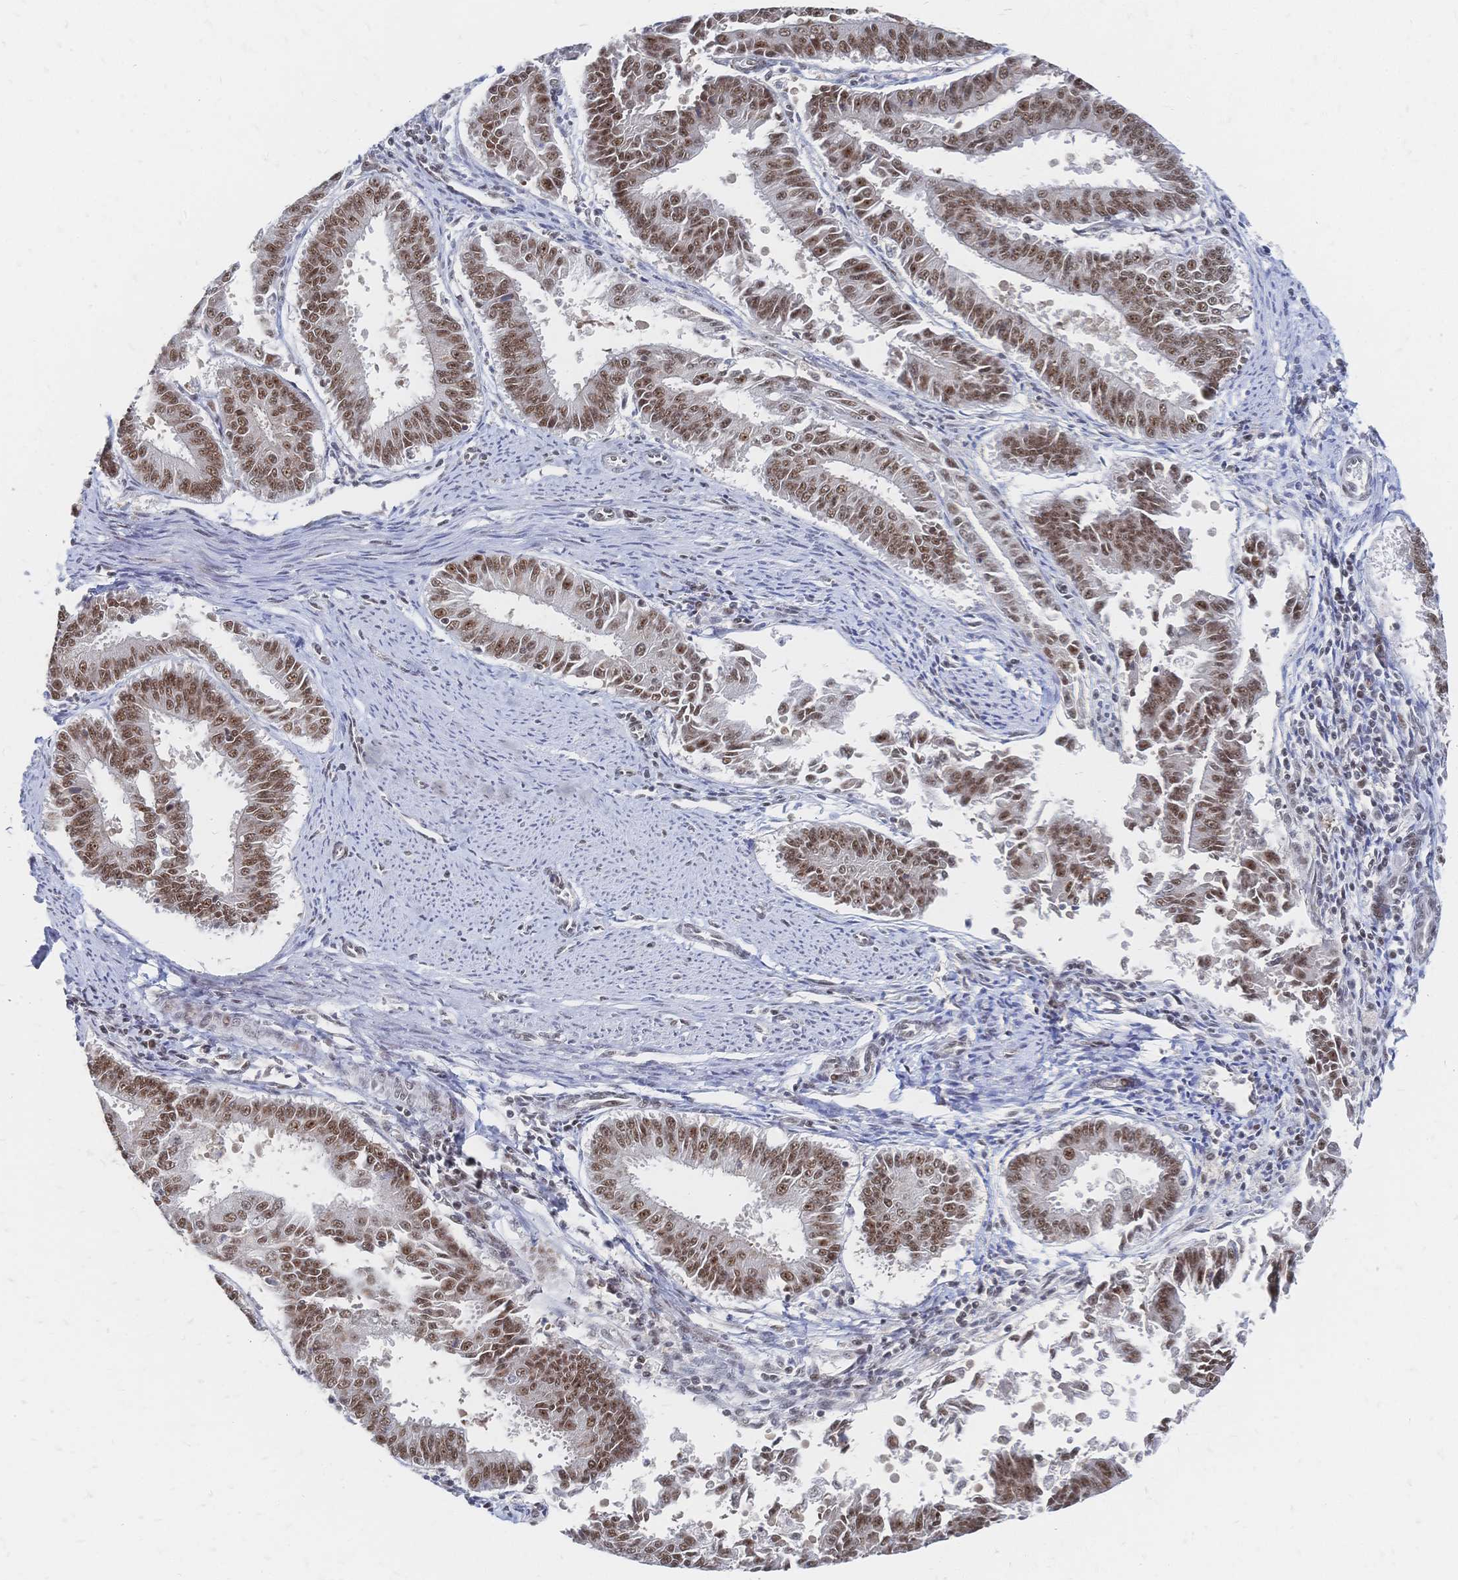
{"staining": {"intensity": "moderate", "quantity": ">75%", "location": "nuclear"}, "tissue": "endometrial cancer", "cell_type": "Tumor cells", "image_type": "cancer", "snomed": [{"axis": "morphology", "description": "Adenocarcinoma, NOS"}, {"axis": "topography", "description": "Endometrium"}], "caption": "High-magnification brightfield microscopy of endometrial cancer stained with DAB (brown) and counterstained with hematoxylin (blue). tumor cells exhibit moderate nuclear staining is seen in approximately>75% of cells.", "gene": "NELFA", "patient": {"sex": "female", "age": 73}}